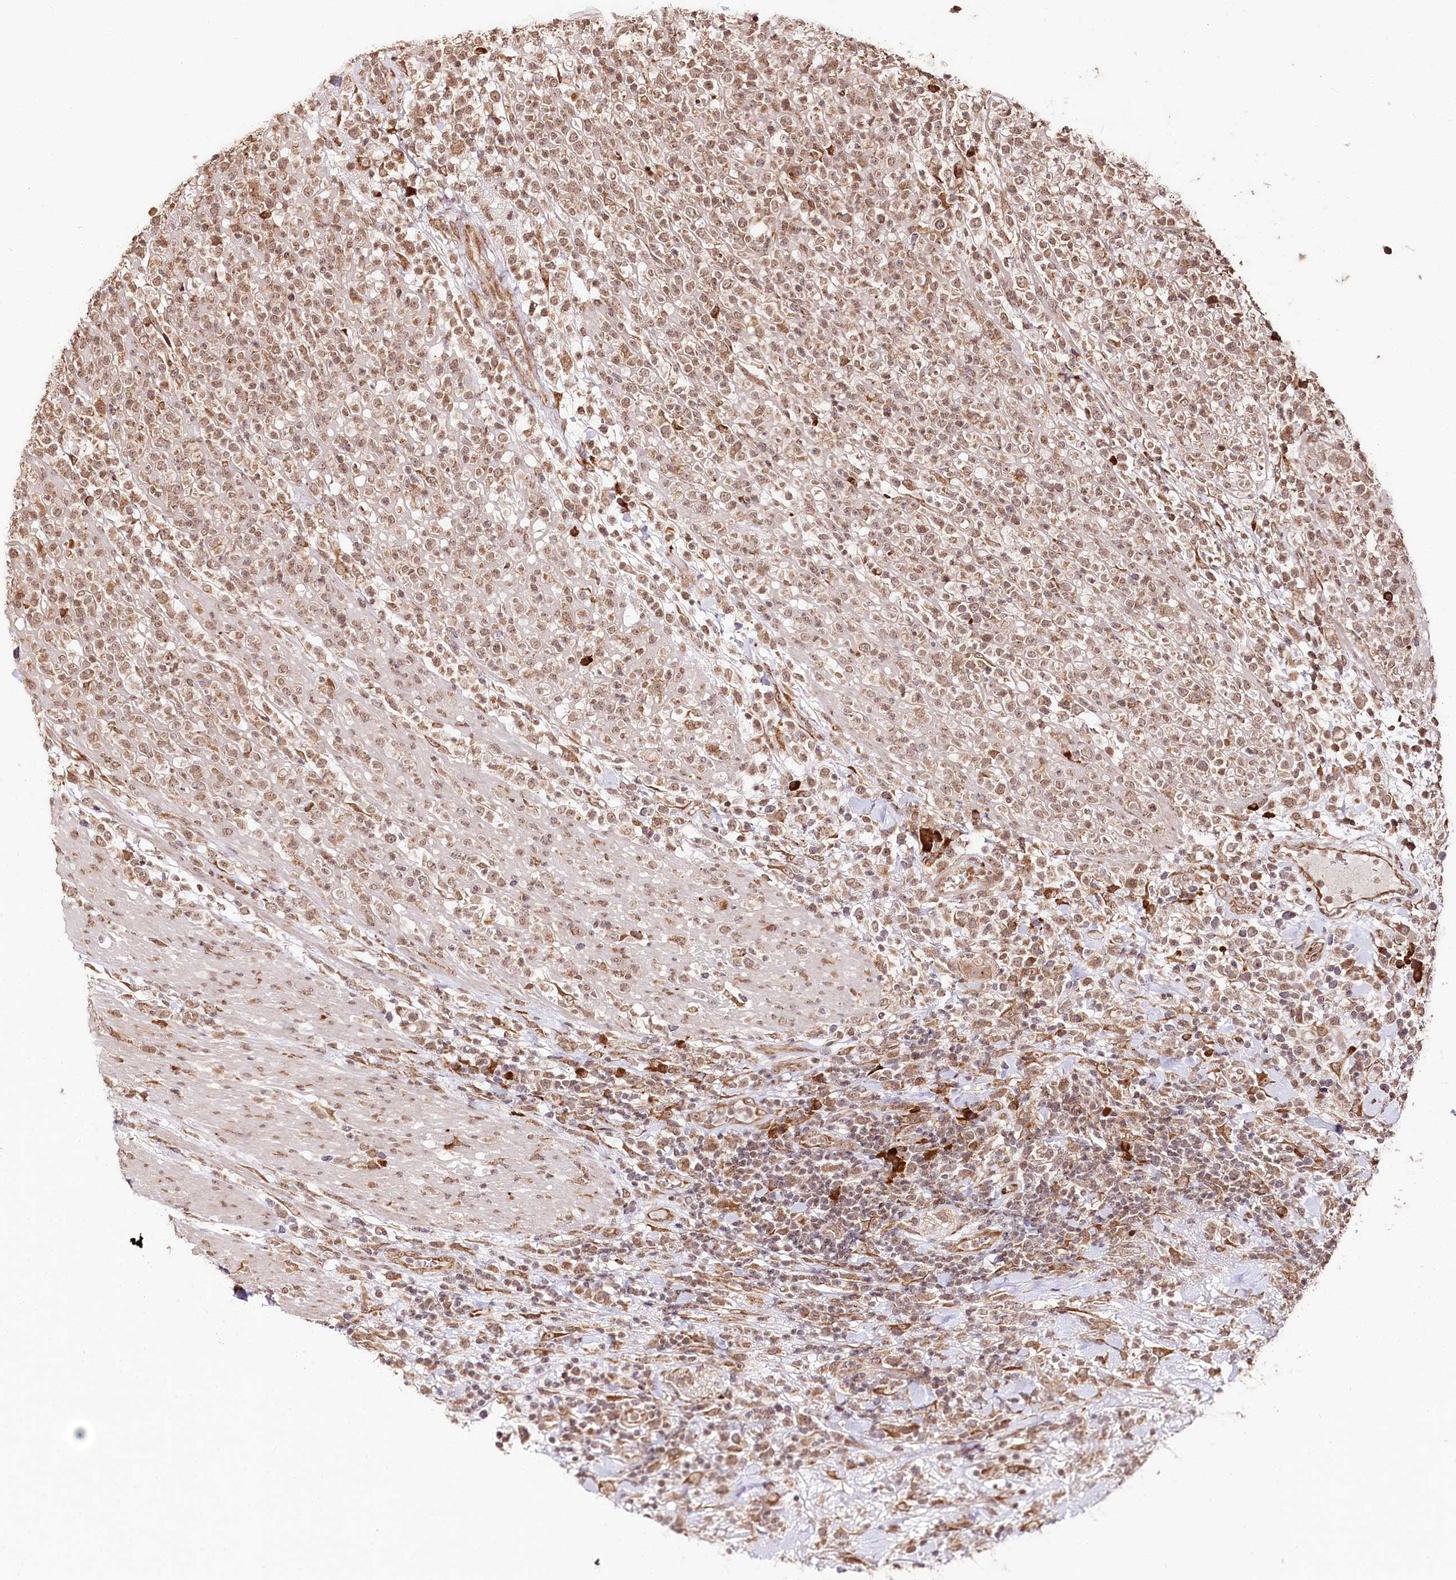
{"staining": {"intensity": "moderate", "quantity": ">75%", "location": "nuclear"}, "tissue": "lymphoma", "cell_type": "Tumor cells", "image_type": "cancer", "snomed": [{"axis": "morphology", "description": "Malignant lymphoma, non-Hodgkin's type, High grade"}, {"axis": "topography", "description": "Colon"}], "caption": "The micrograph shows immunohistochemical staining of lymphoma. There is moderate nuclear staining is appreciated in about >75% of tumor cells.", "gene": "ENSG00000144785", "patient": {"sex": "female", "age": 53}}